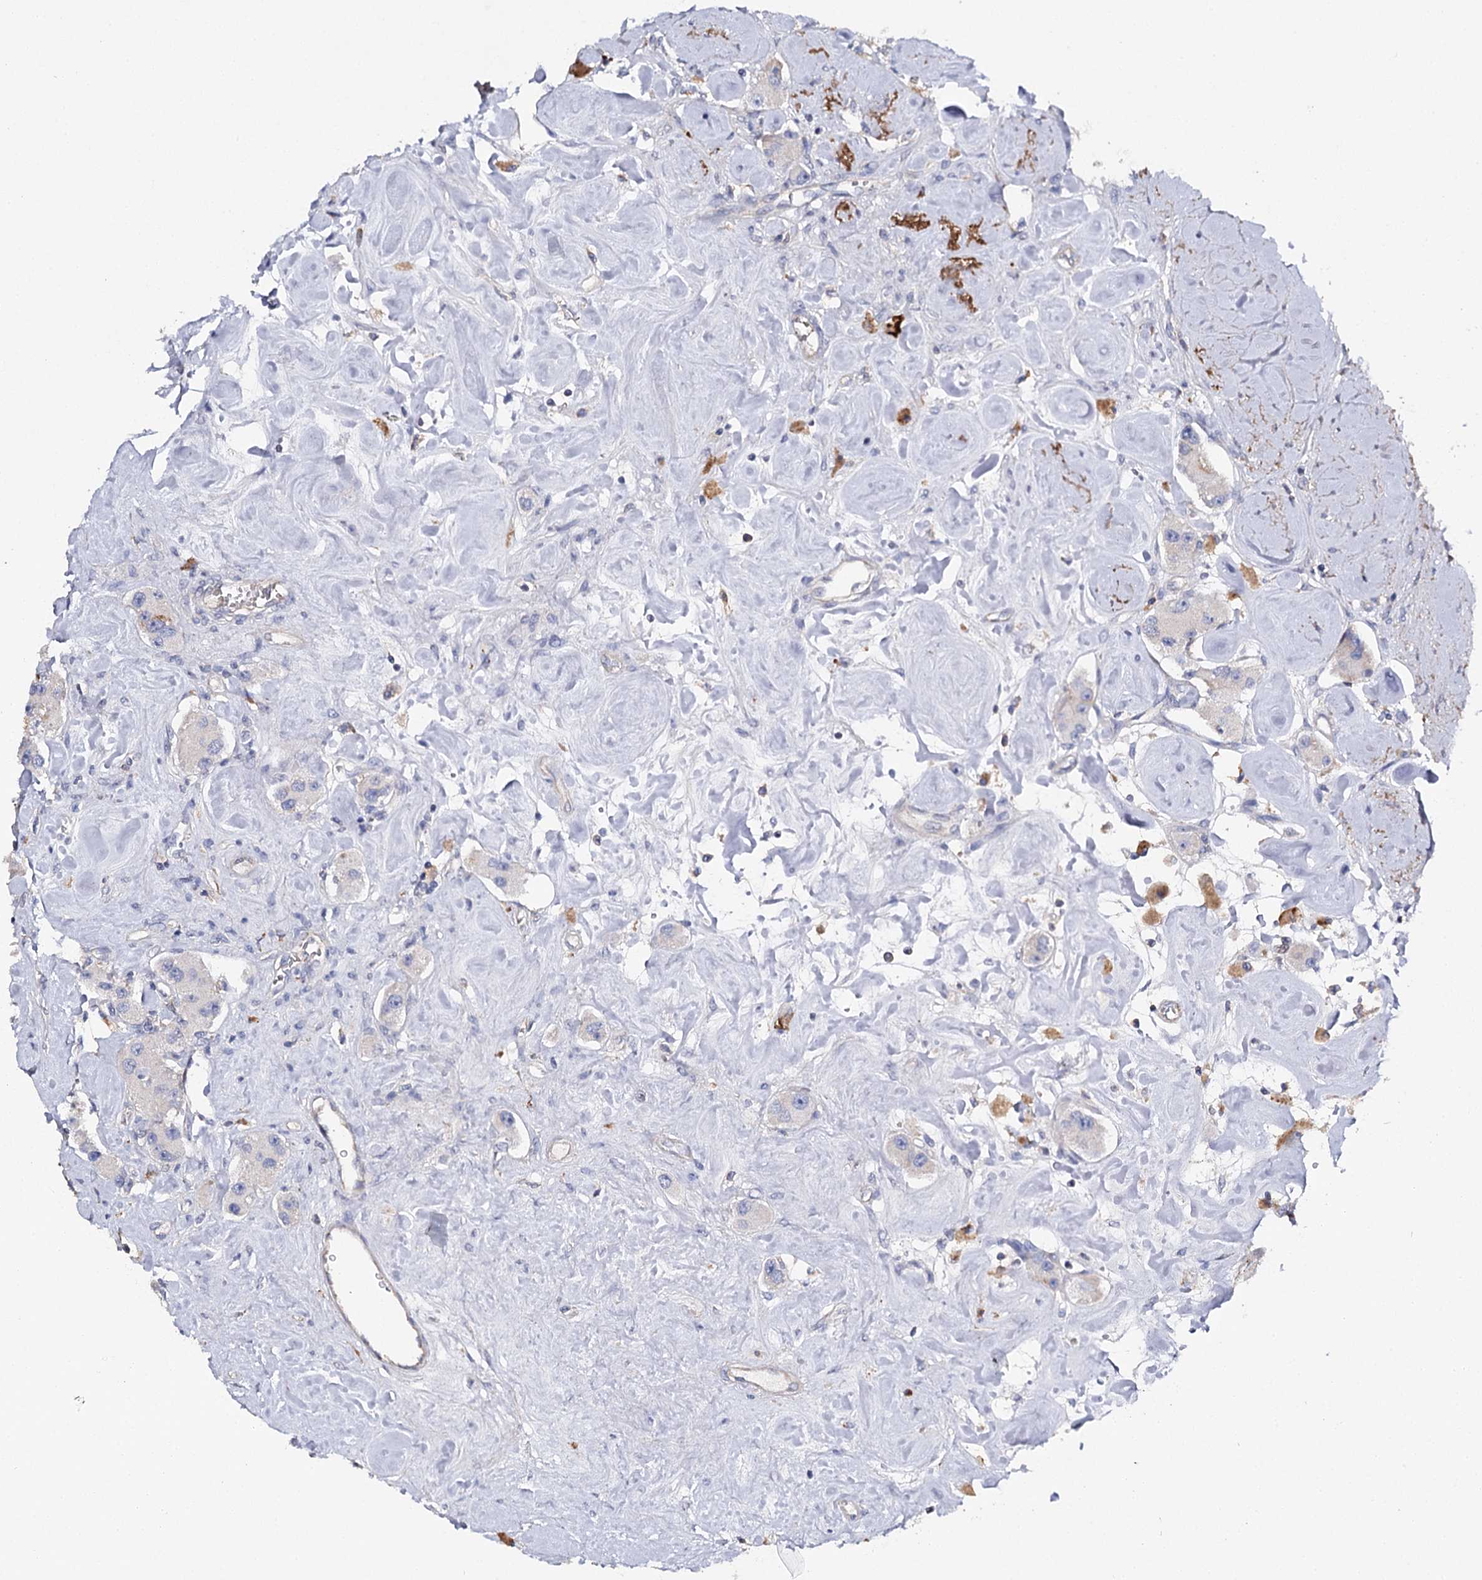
{"staining": {"intensity": "negative", "quantity": "none", "location": "none"}, "tissue": "carcinoid", "cell_type": "Tumor cells", "image_type": "cancer", "snomed": [{"axis": "morphology", "description": "Carcinoid, malignant, NOS"}, {"axis": "topography", "description": "Pancreas"}], "caption": "Immunohistochemical staining of human carcinoid demonstrates no significant positivity in tumor cells. (Brightfield microscopy of DAB (3,3'-diaminobenzidine) IHC at high magnification).", "gene": "EPYC", "patient": {"sex": "male", "age": 41}}